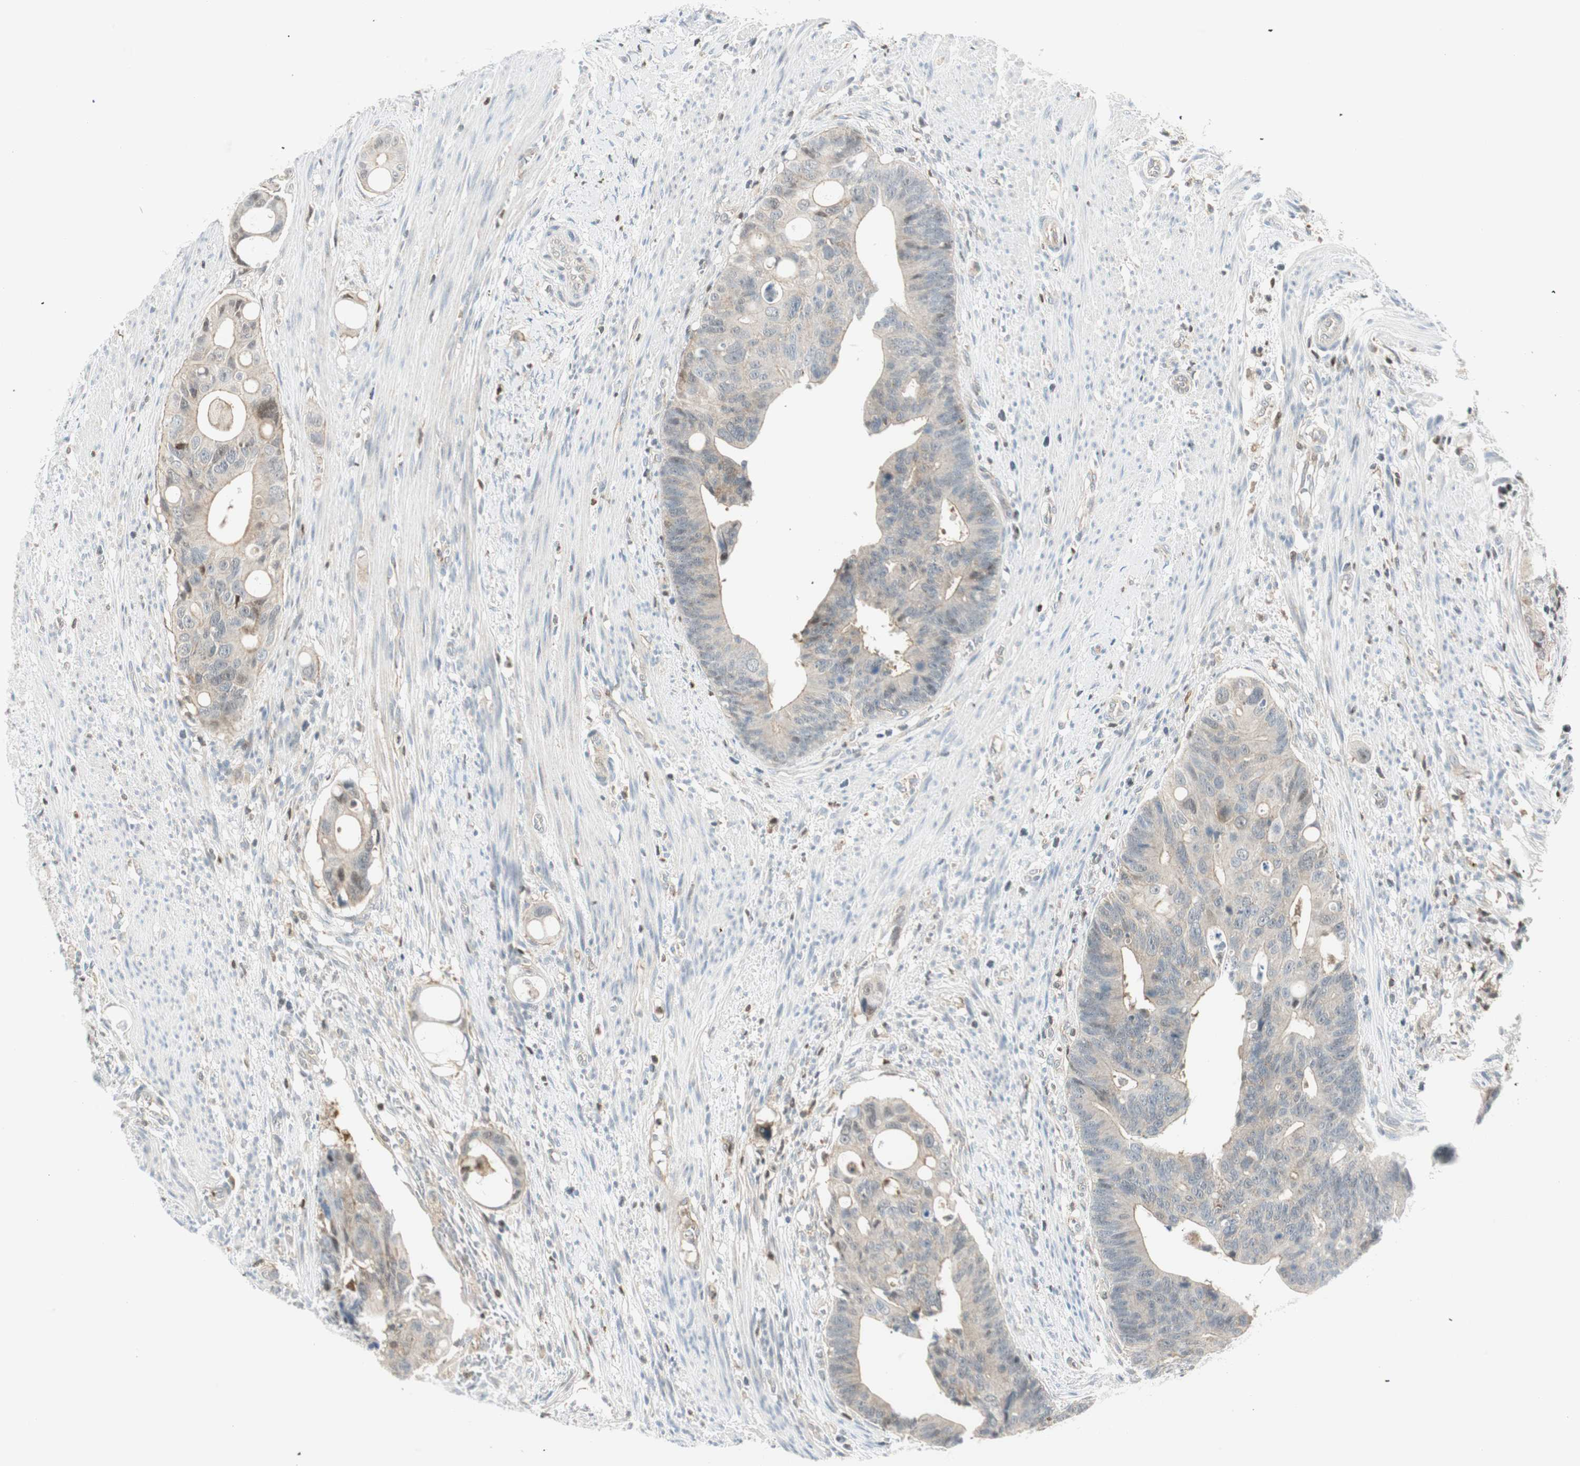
{"staining": {"intensity": "weak", "quantity": ">75%", "location": "cytoplasmic/membranous"}, "tissue": "colorectal cancer", "cell_type": "Tumor cells", "image_type": "cancer", "snomed": [{"axis": "morphology", "description": "Adenocarcinoma, NOS"}, {"axis": "topography", "description": "Colon"}], "caption": "A photomicrograph of human colorectal adenocarcinoma stained for a protein demonstrates weak cytoplasmic/membranous brown staining in tumor cells.", "gene": "PPP1CA", "patient": {"sex": "female", "age": 57}}